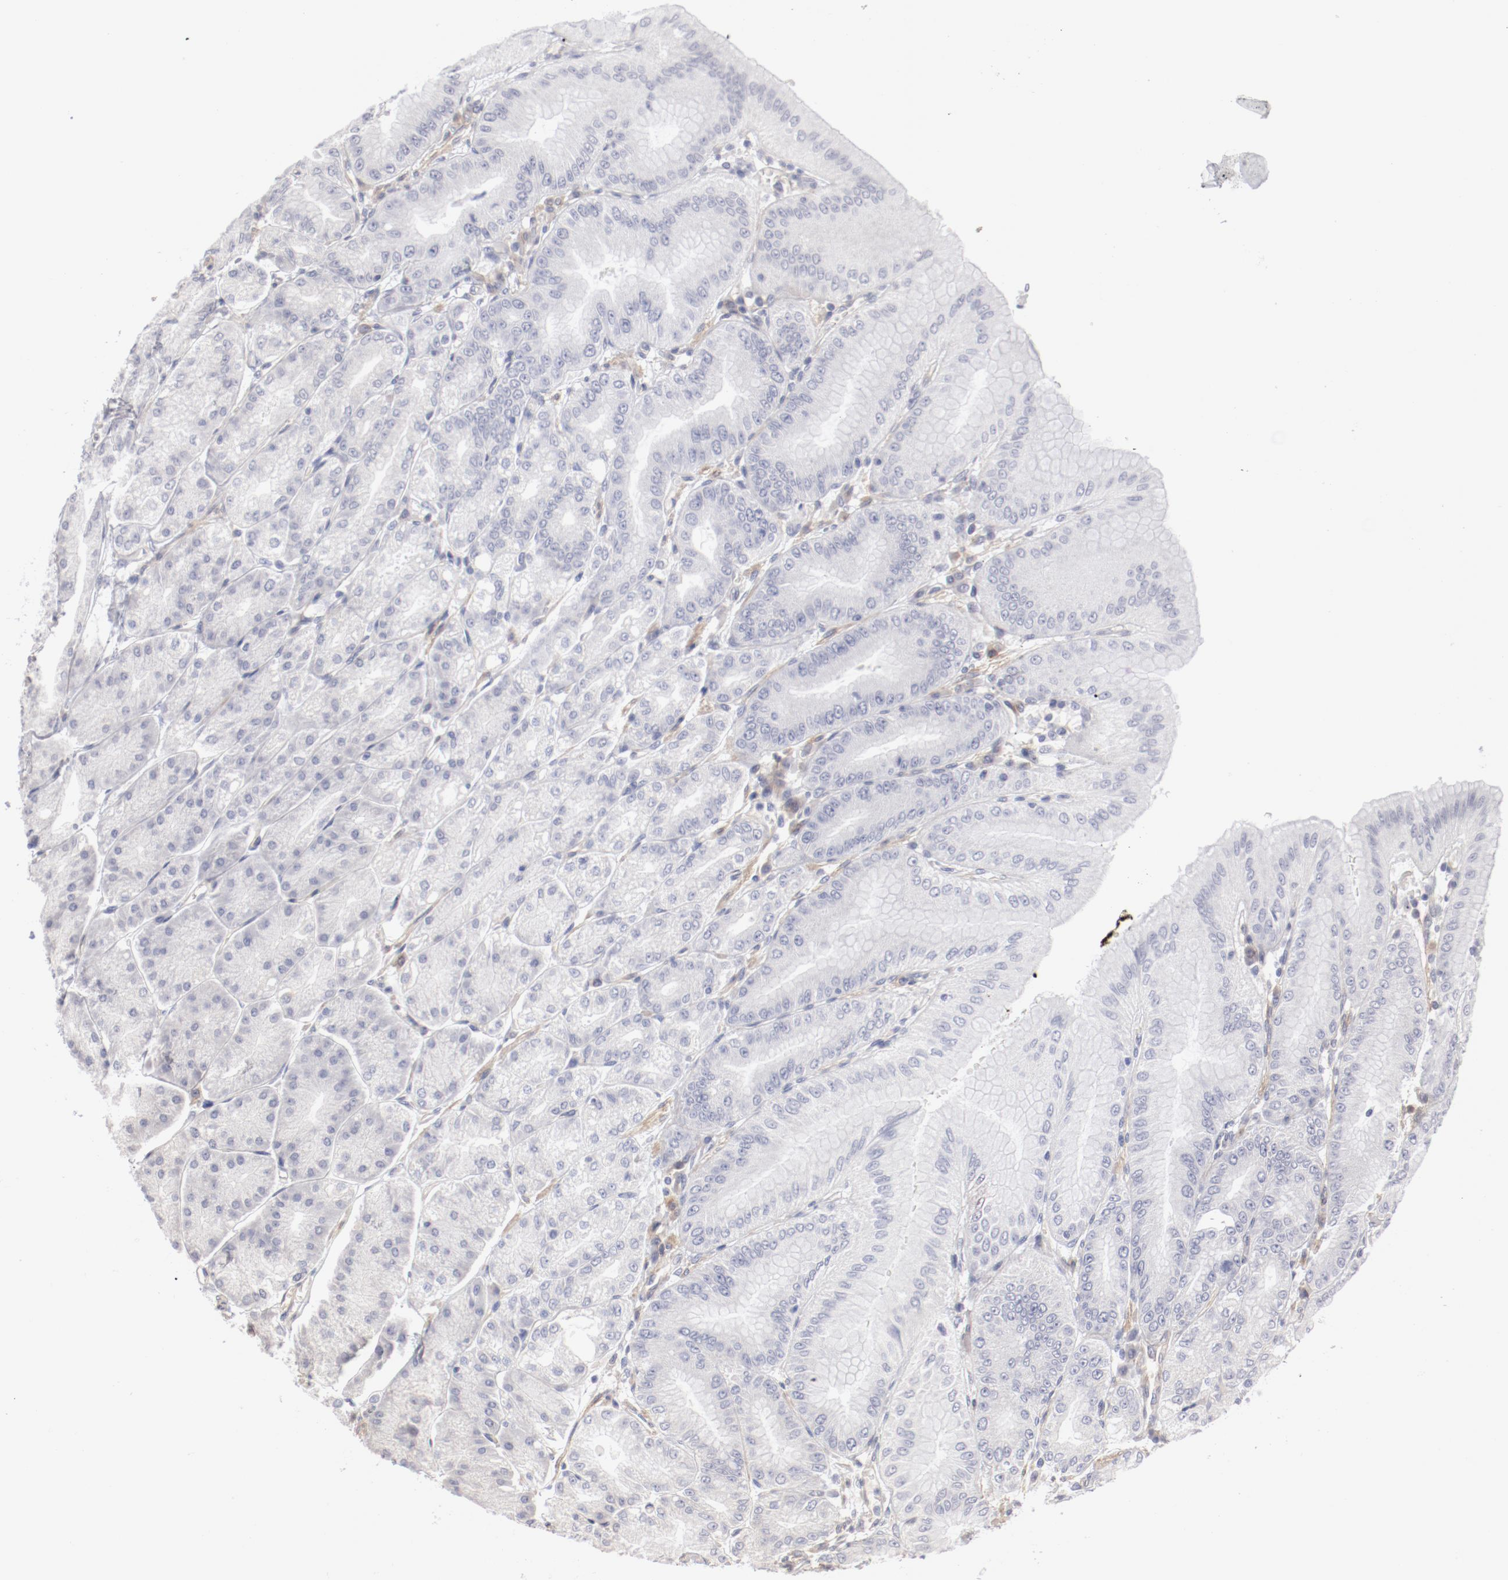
{"staining": {"intensity": "negative", "quantity": "none", "location": "none"}, "tissue": "stomach", "cell_type": "Glandular cells", "image_type": "normal", "snomed": [{"axis": "morphology", "description": "Normal tissue, NOS"}, {"axis": "topography", "description": "Stomach, lower"}], "caption": "Immunohistochemistry (IHC) histopathology image of benign stomach stained for a protein (brown), which exhibits no expression in glandular cells.", "gene": "LAX1", "patient": {"sex": "male", "age": 71}}